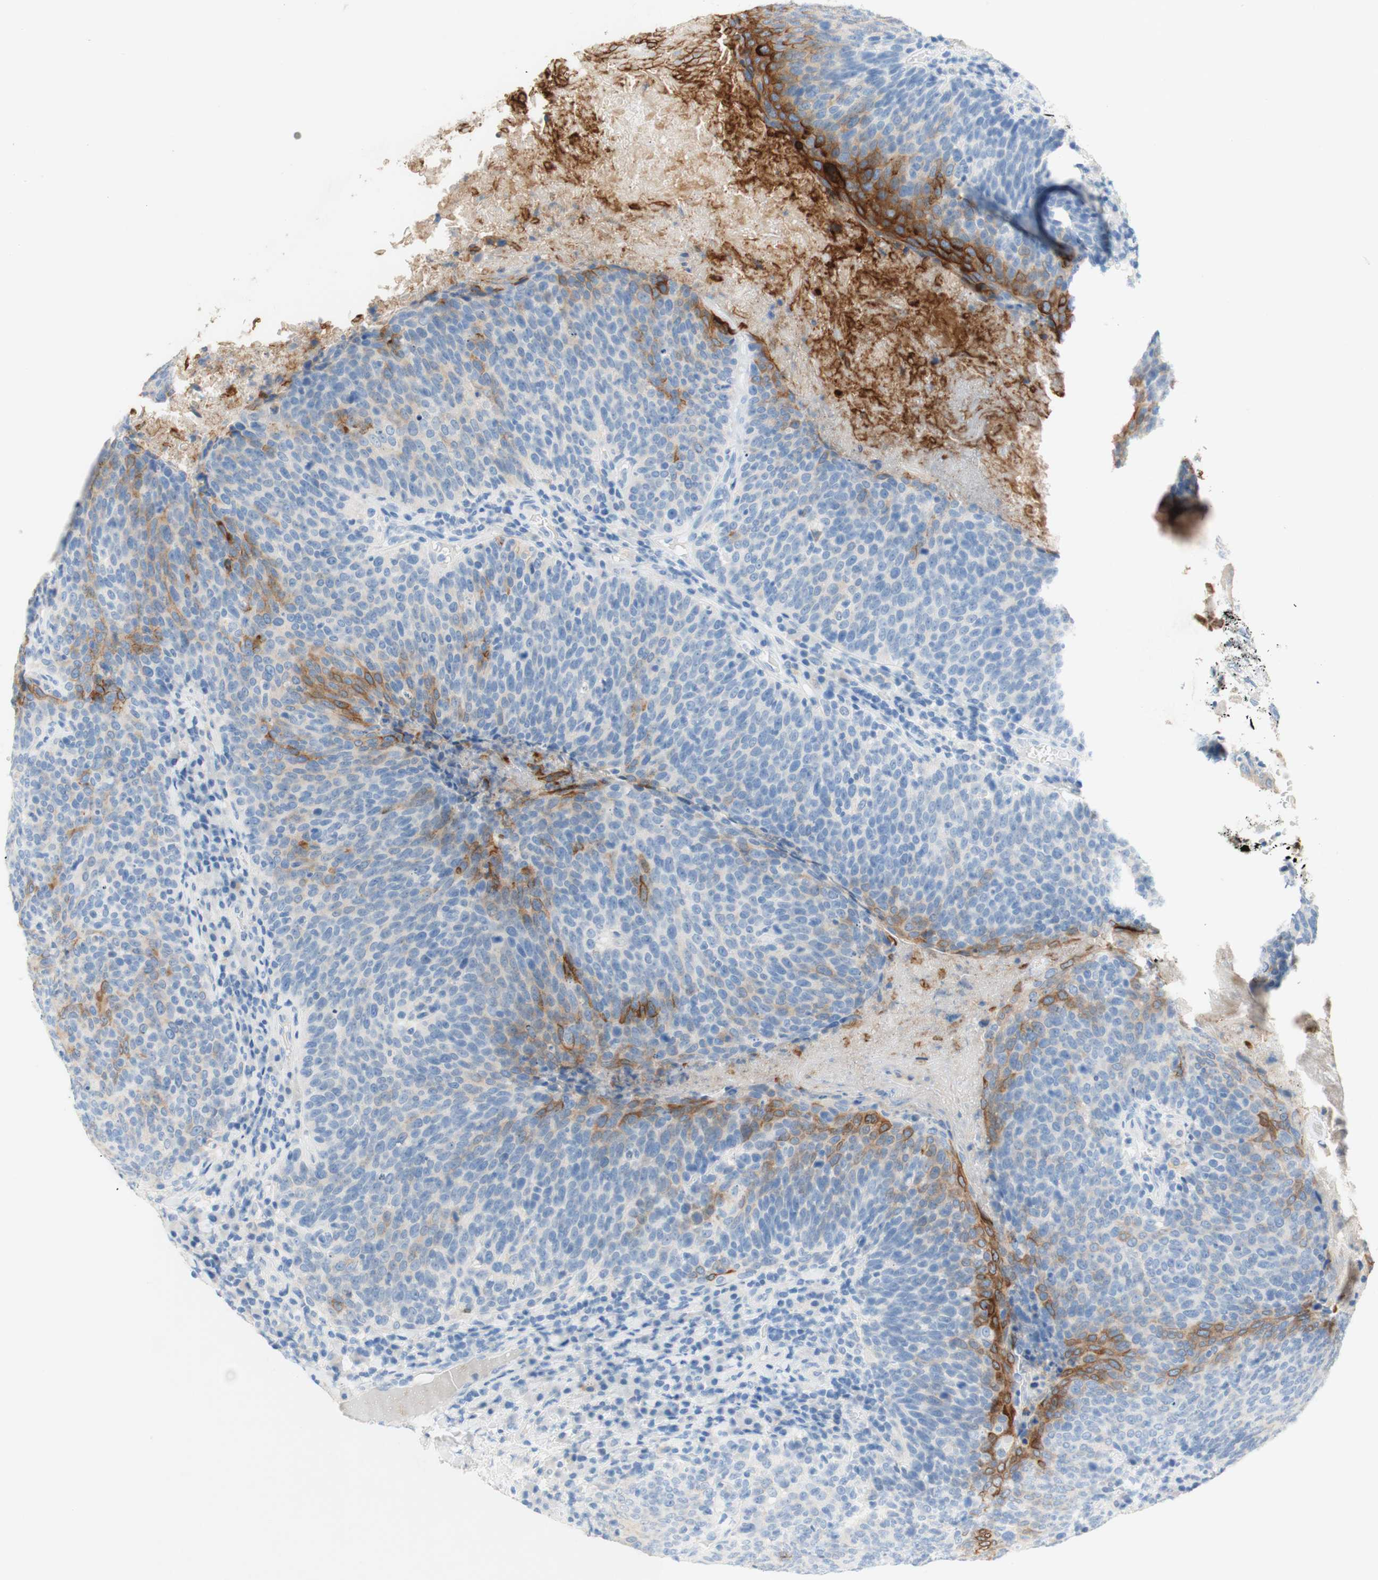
{"staining": {"intensity": "moderate", "quantity": "<25%", "location": "cytoplasmic/membranous"}, "tissue": "head and neck cancer", "cell_type": "Tumor cells", "image_type": "cancer", "snomed": [{"axis": "morphology", "description": "Squamous cell carcinoma, NOS"}, {"axis": "morphology", "description": "Squamous cell carcinoma, metastatic, NOS"}, {"axis": "topography", "description": "Lymph node"}, {"axis": "topography", "description": "Head-Neck"}], "caption": "The immunohistochemical stain shows moderate cytoplasmic/membranous staining in tumor cells of head and neck cancer (squamous cell carcinoma) tissue.", "gene": "POLR2J3", "patient": {"sex": "male", "age": 62}}